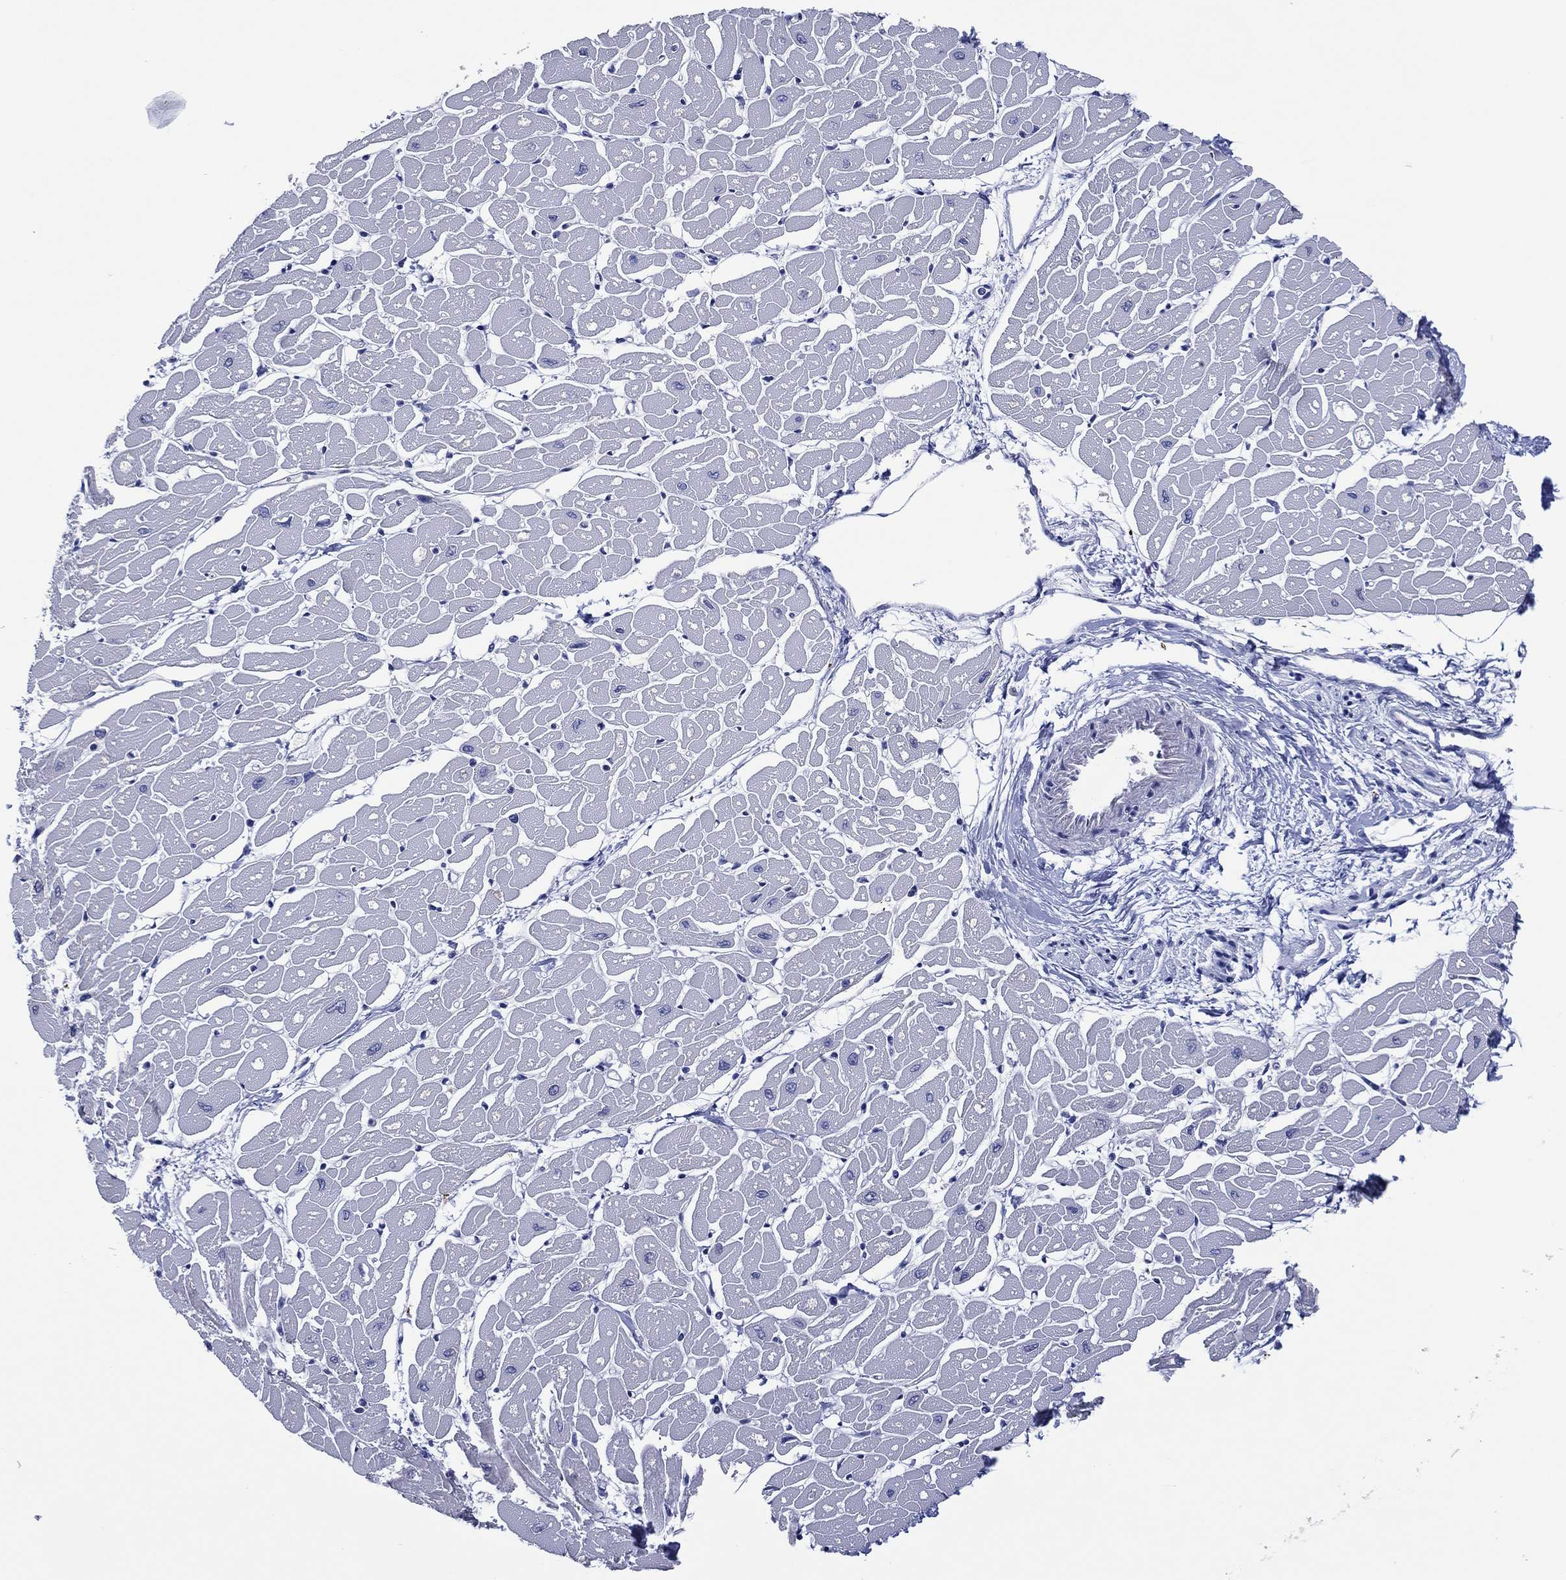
{"staining": {"intensity": "negative", "quantity": "none", "location": "none"}, "tissue": "heart muscle", "cell_type": "Cardiomyocytes", "image_type": "normal", "snomed": [{"axis": "morphology", "description": "Normal tissue, NOS"}, {"axis": "topography", "description": "Heart"}], "caption": "This is an IHC histopathology image of unremarkable human heart muscle. There is no expression in cardiomyocytes.", "gene": "TRIM31", "patient": {"sex": "male", "age": 57}}